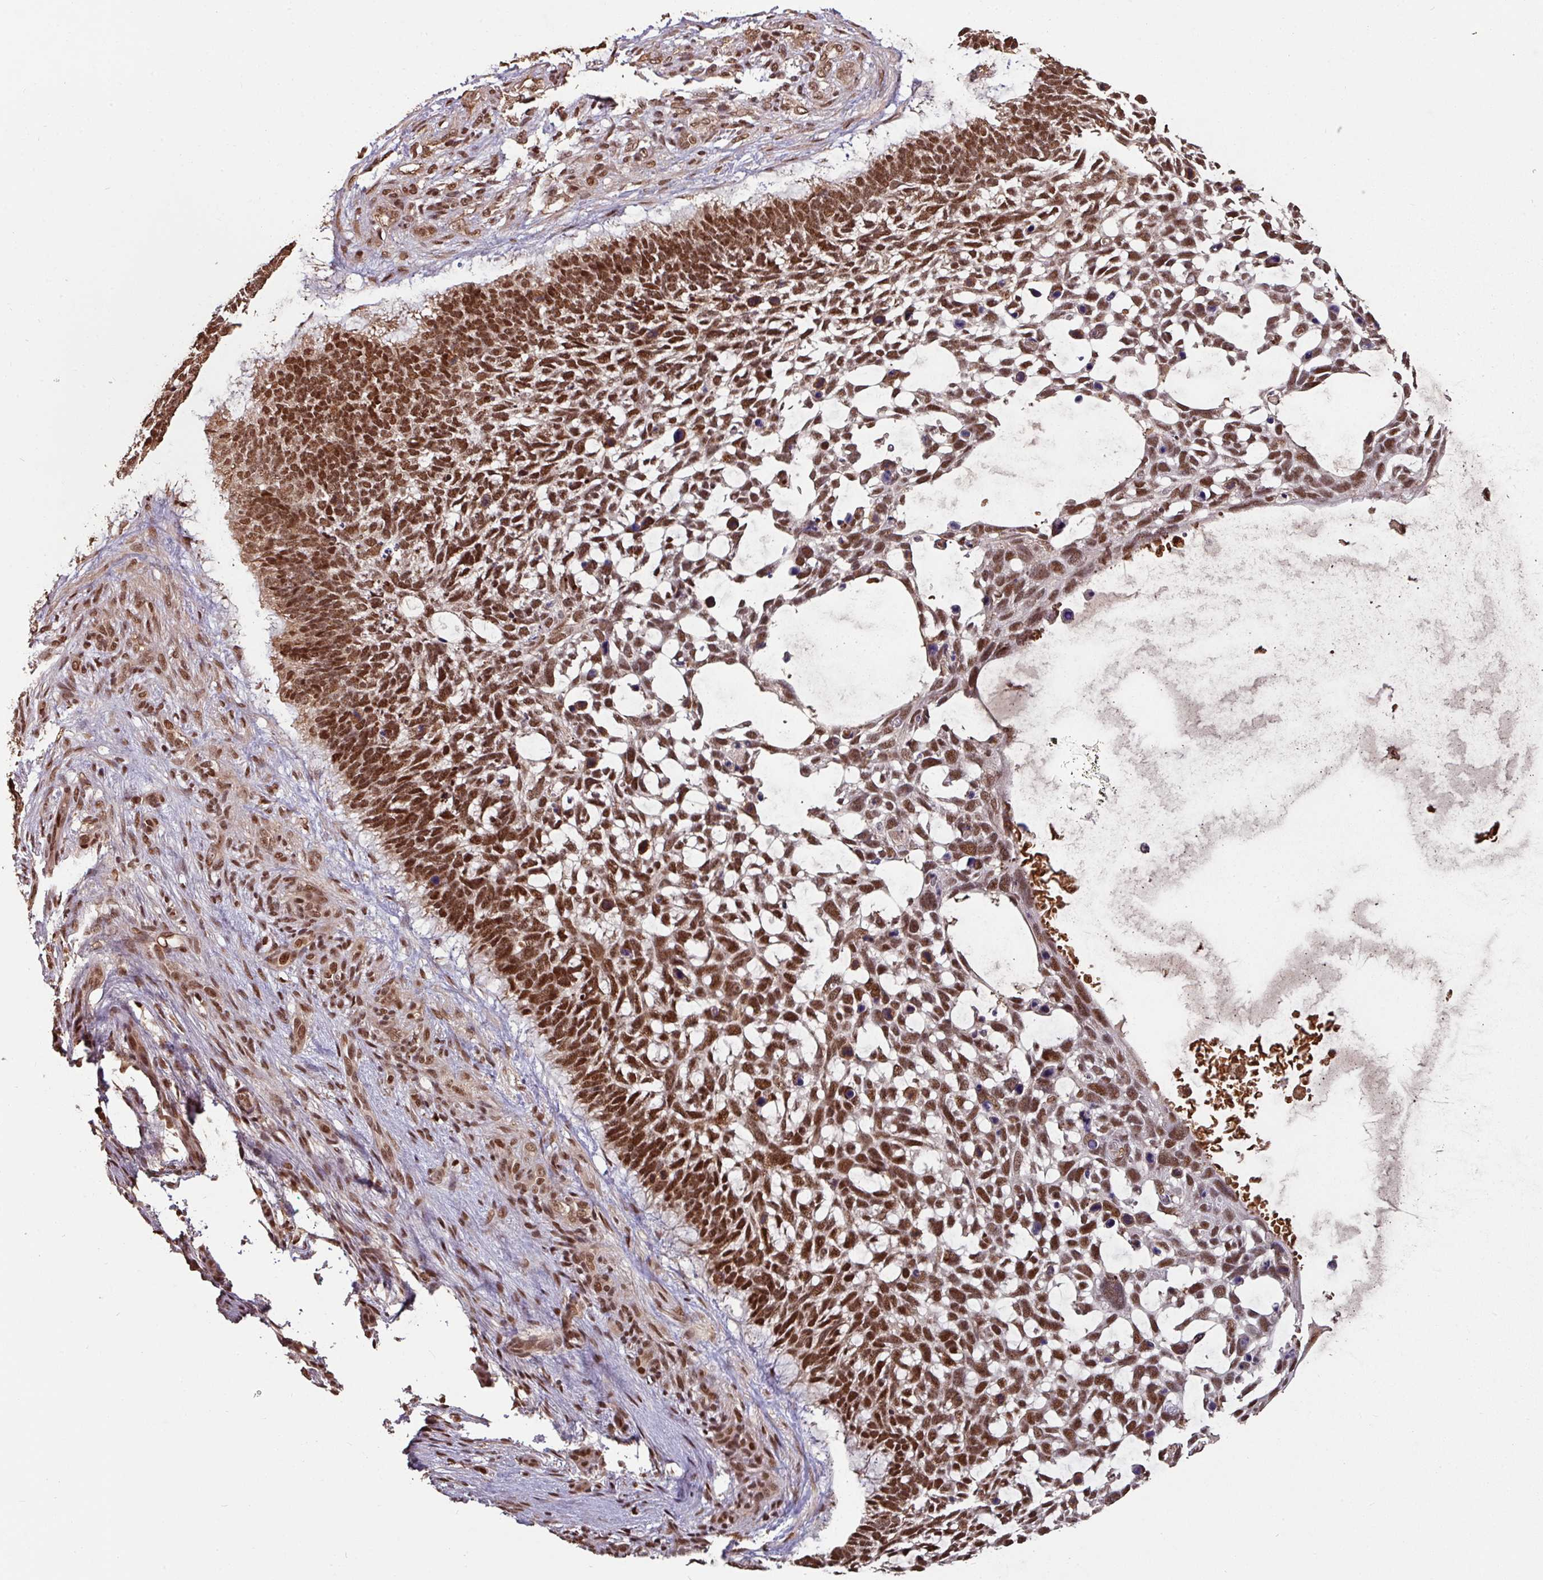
{"staining": {"intensity": "strong", "quantity": ">75%", "location": "nuclear"}, "tissue": "skin cancer", "cell_type": "Tumor cells", "image_type": "cancer", "snomed": [{"axis": "morphology", "description": "Basal cell carcinoma"}, {"axis": "topography", "description": "Skin"}], "caption": "This image exhibits IHC staining of human skin cancer (basal cell carcinoma), with high strong nuclear staining in about >75% of tumor cells.", "gene": "POLD1", "patient": {"sex": "male", "age": 88}}